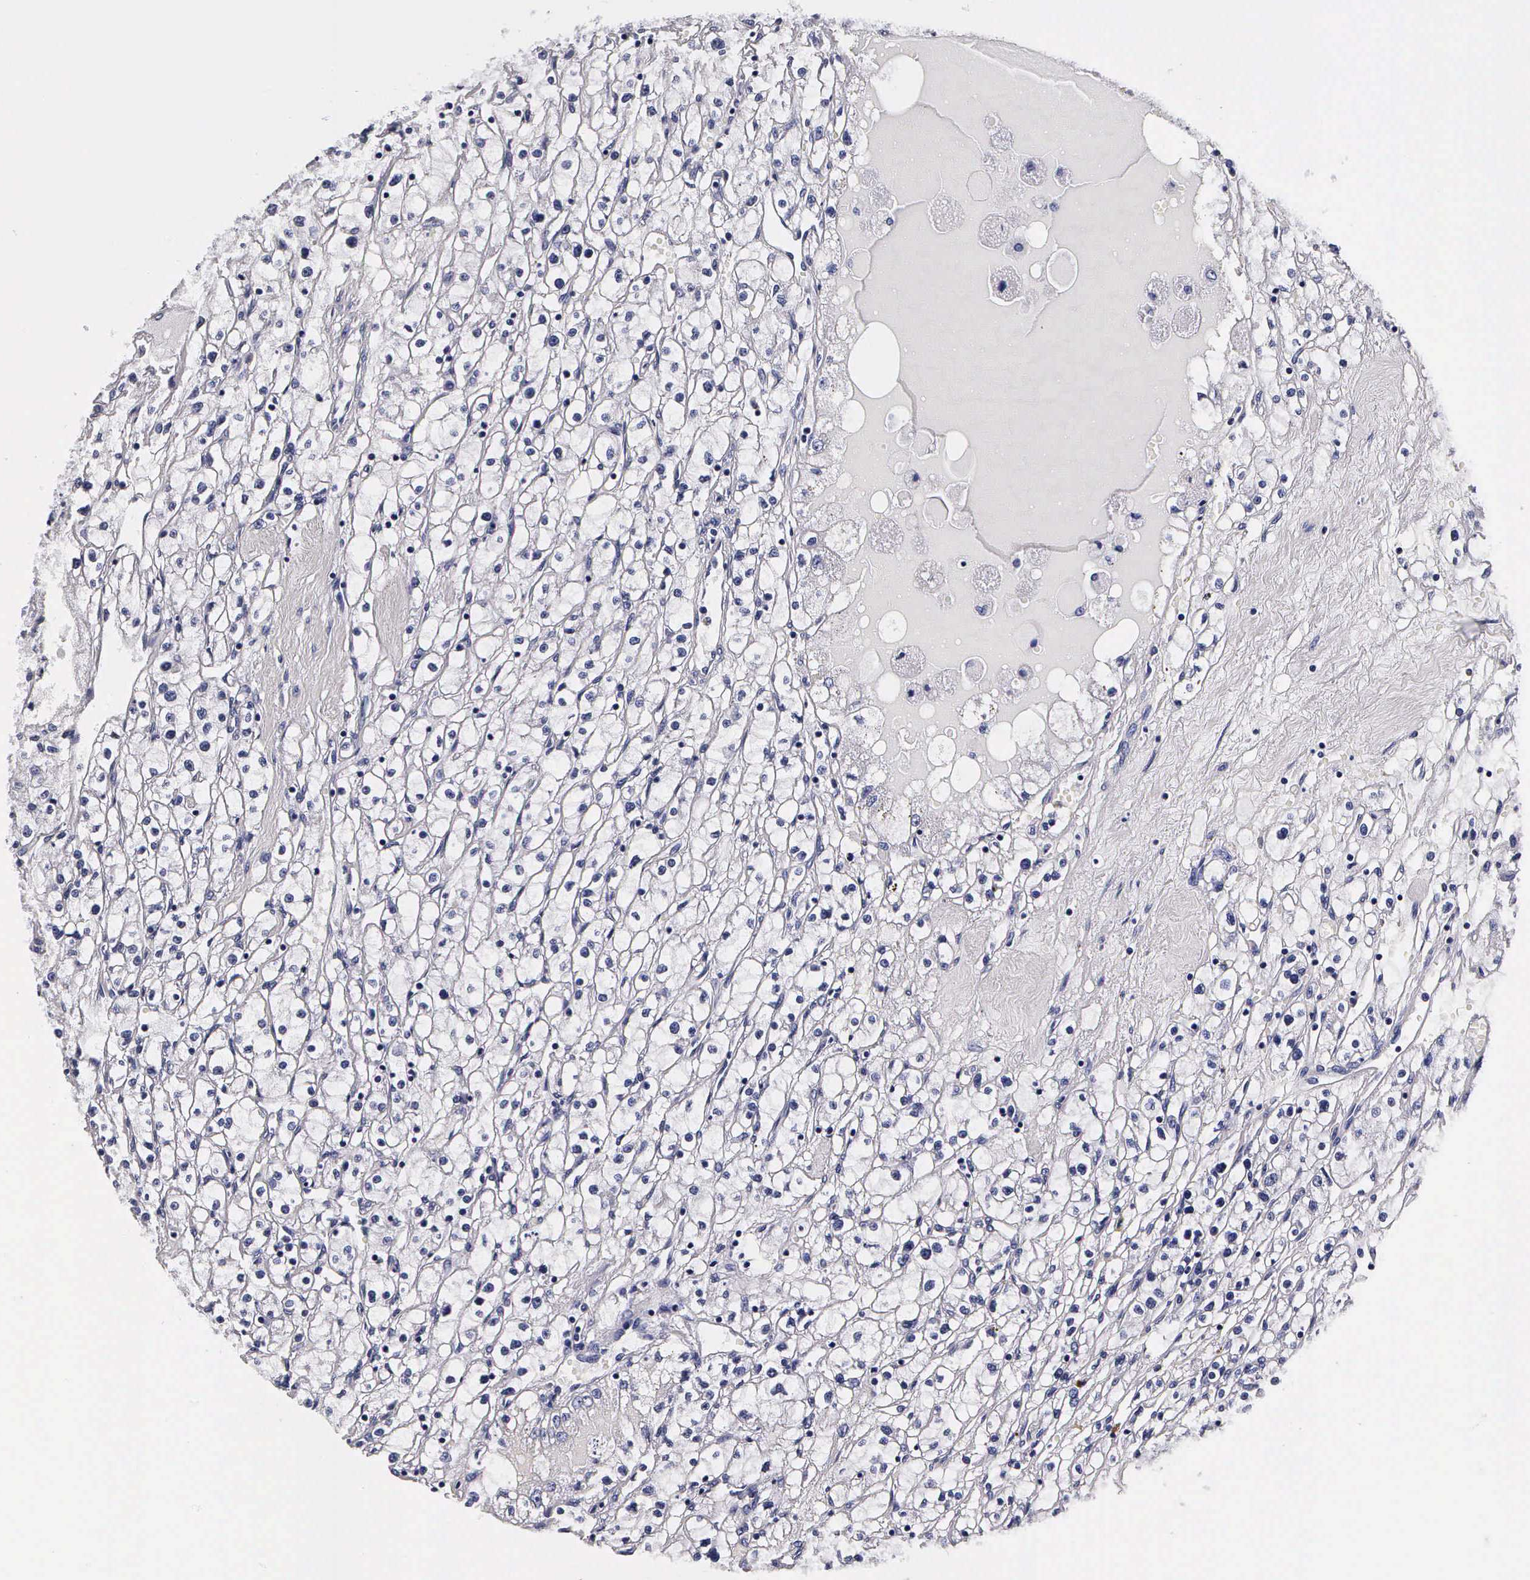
{"staining": {"intensity": "negative", "quantity": "none", "location": "none"}, "tissue": "renal cancer", "cell_type": "Tumor cells", "image_type": "cancer", "snomed": [{"axis": "morphology", "description": "Adenocarcinoma, NOS"}, {"axis": "topography", "description": "Kidney"}], "caption": "Renal cancer was stained to show a protein in brown. There is no significant expression in tumor cells. (DAB IHC, high magnification).", "gene": "IAPP", "patient": {"sex": "male", "age": 56}}